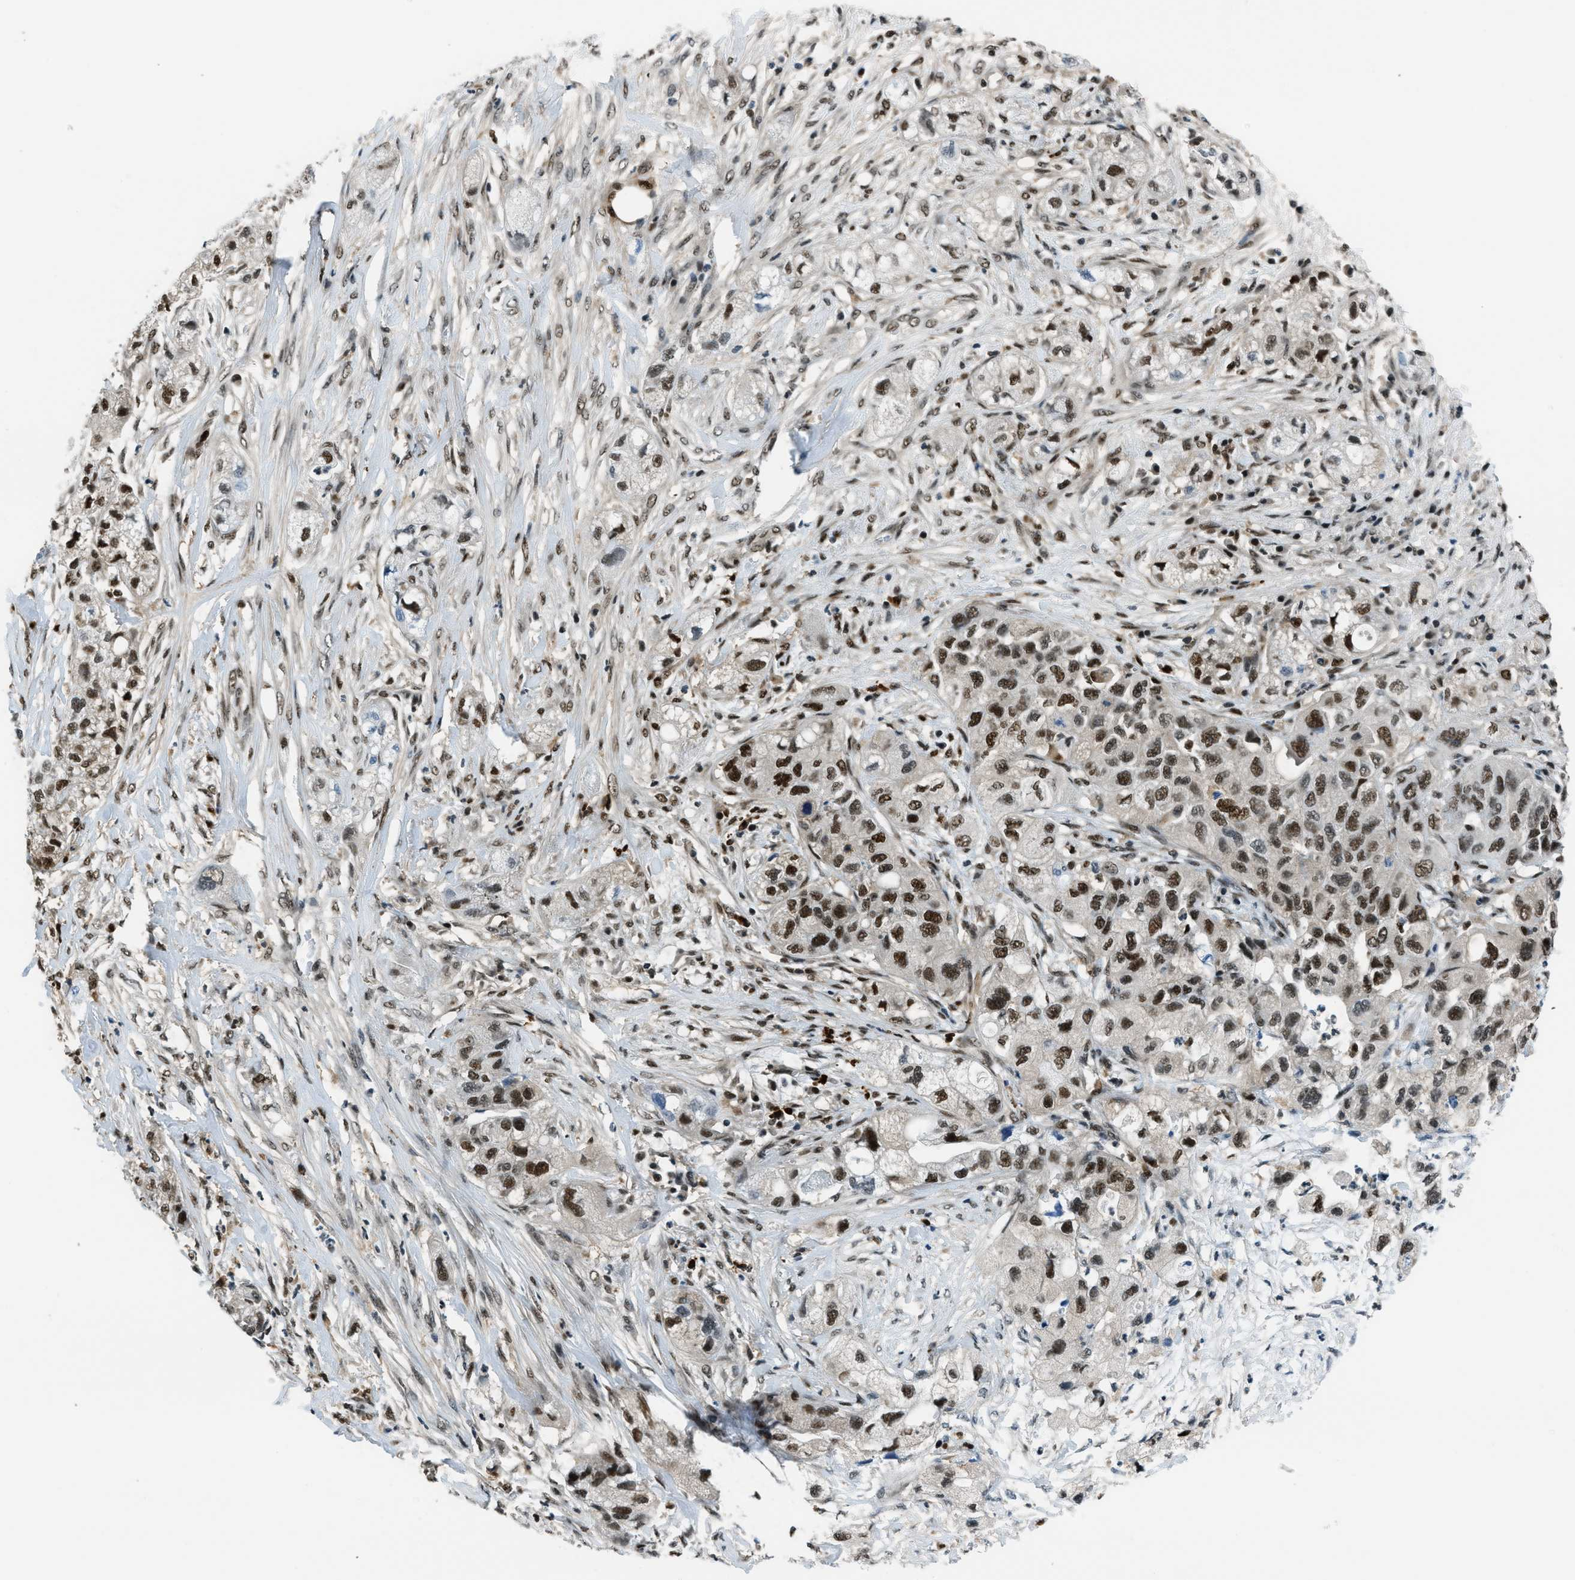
{"staining": {"intensity": "strong", "quantity": ">75%", "location": "nuclear"}, "tissue": "pancreatic cancer", "cell_type": "Tumor cells", "image_type": "cancer", "snomed": [{"axis": "morphology", "description": "Adenocarcinoma, NOS"}, {"axis": "topography", "description": "Pancreas"}], "caption": "The photomicrograph exhibits staining of adenocarcinoma (pancreatic), revealing strong nuclear protein positivity (brown color) within tumor cells.", "gene": "OGFR", "patient": {"sex": "female", "age": 78}}